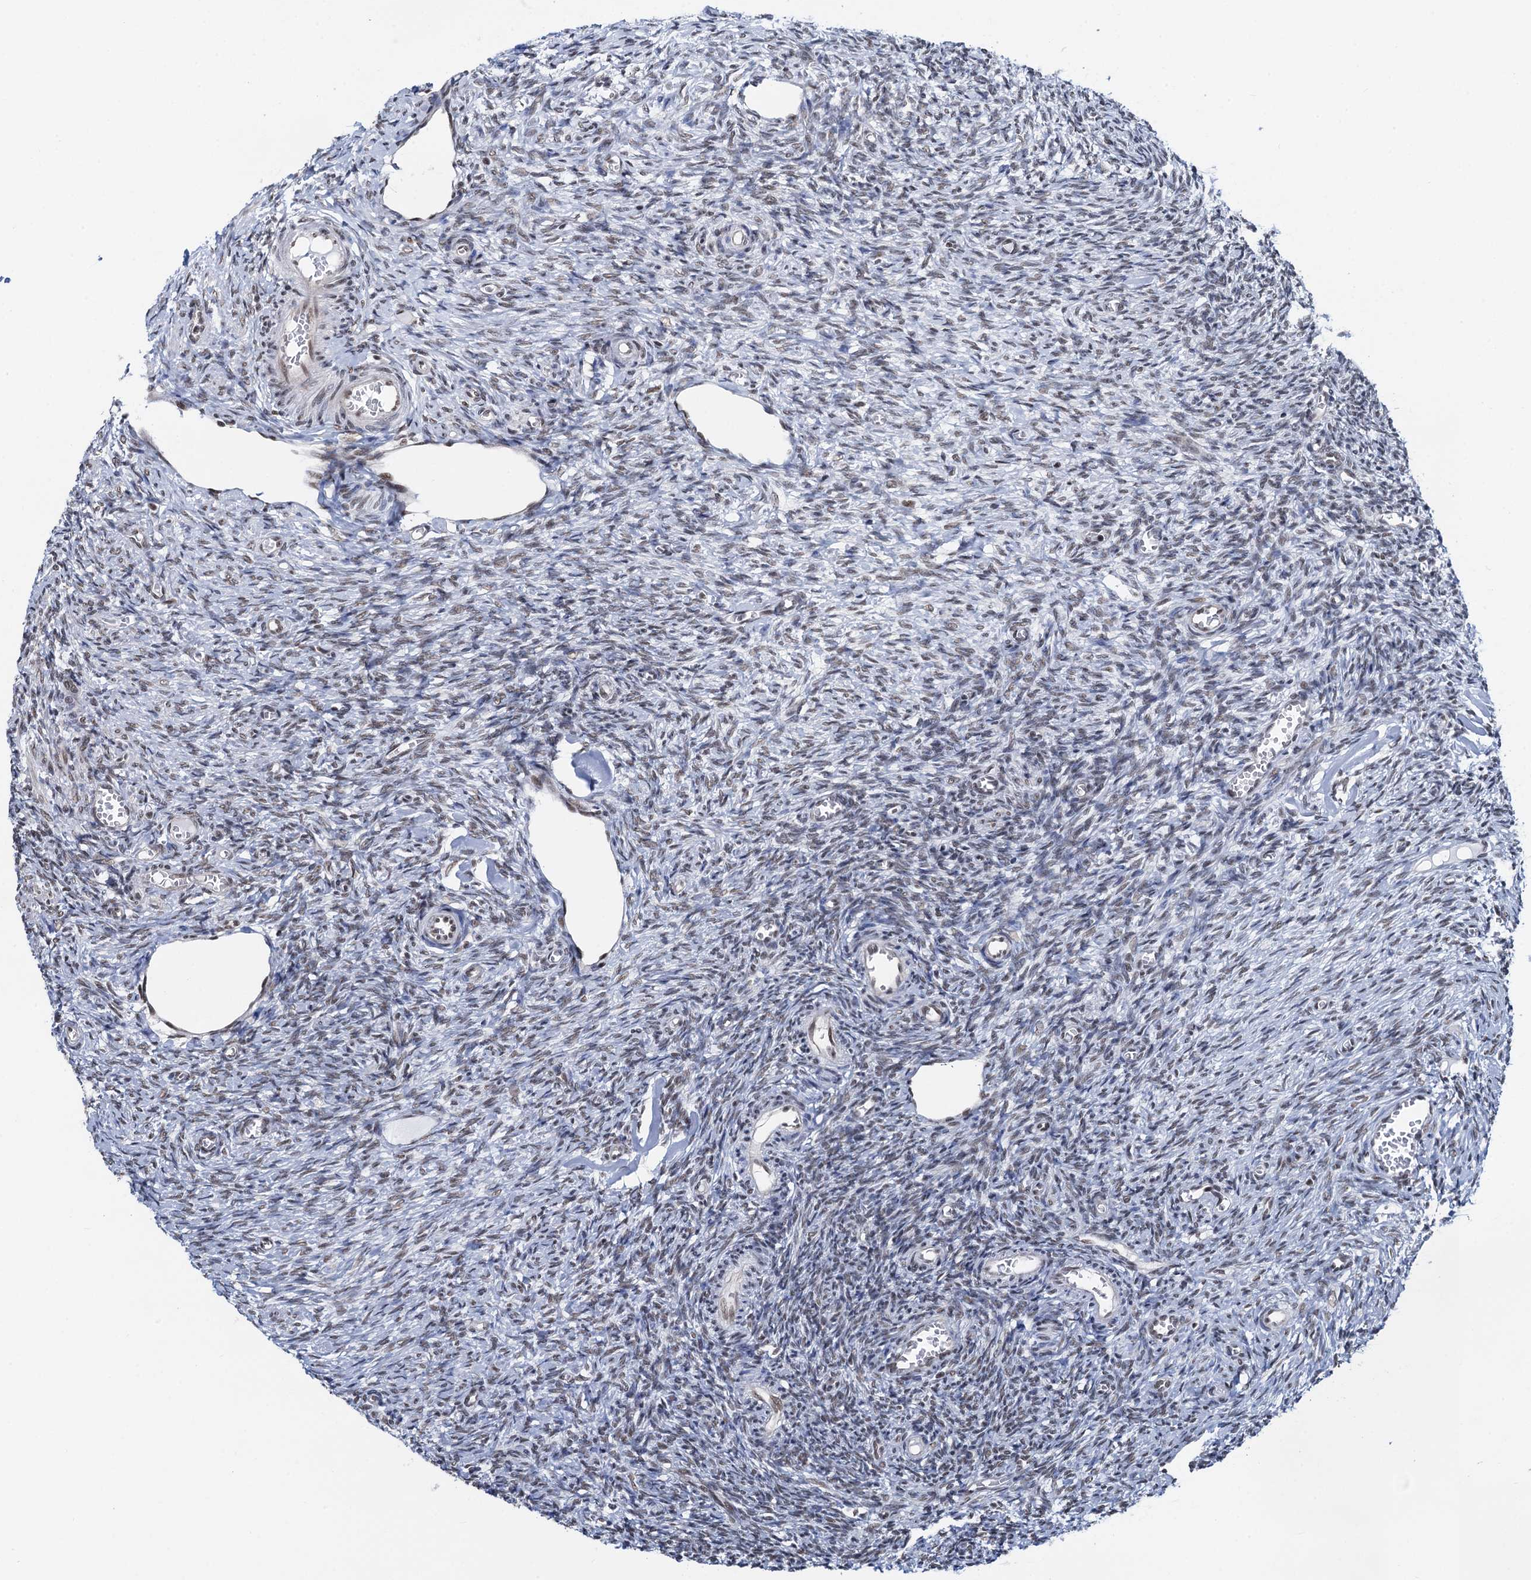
{"staining": {"intensity": "moderate", "quantity": ">75%", "location": "nuclear"}, "tissue": "ovary", "cell_type": "Follicle cells", "image_type": "normal", "snomed": [{"axis": "morphology", "description": "Normal tissue, NOS"}, {"axis": "topography", "description": "Ovary"}], "caption": "Moderate nuclear positivity is seen in about >75% of follicle cells in normal ovary. (Stains: DAB (3,3'-diaminobenzidine) in brown, nuclei in blue, Microscopy: brightfield microscopy at high magnification).", "gene": "ZNF609", "patient": {"sex": "female", "age": 27}}